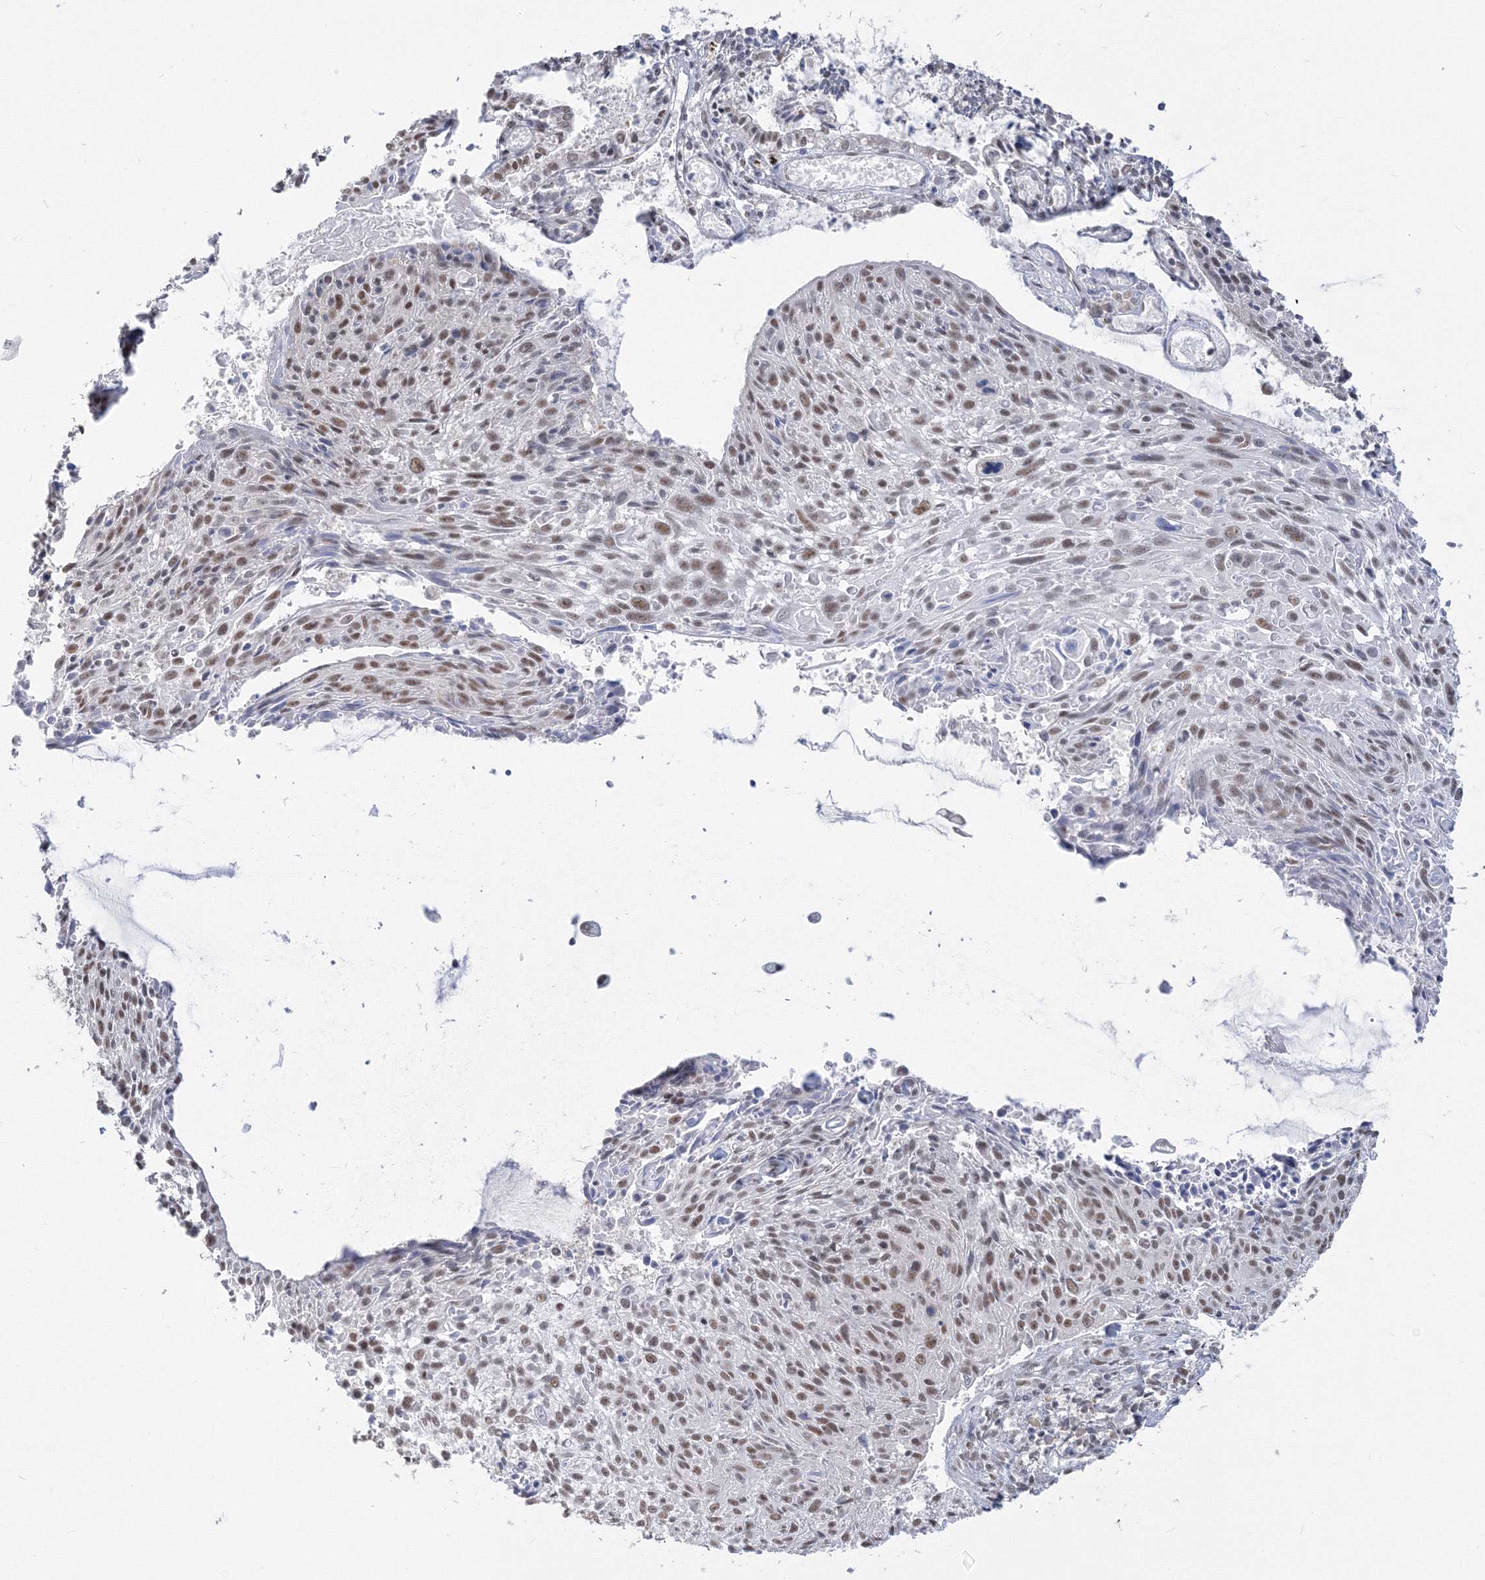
{"staining": {"intensity": "moderate", "quantity": "25%-75%", "location": "nuclear"}, "tissue": "cervical cancer", "cell_type": "Tumor cells", "image_type": "cancer", "snomed": [{"axis": "morphology", "description": "Squamous cell carcinoma, NOS"}, {"axis": "topography", "description": "Cervix"}], "caption": "Cervical squamous cell carcinoma was stained to show a protein in brown. There is medium levels of moderate nuclear positivity in about 25%-75% of tumor cells. The staining was performed using DAB to visualize the protein expression in brown, while the nuclei were stained in blue with hematoxylin (Magnification: 20x).", "gene": "PPP4R2", "patient": {"sex": "female", "age": 51}}